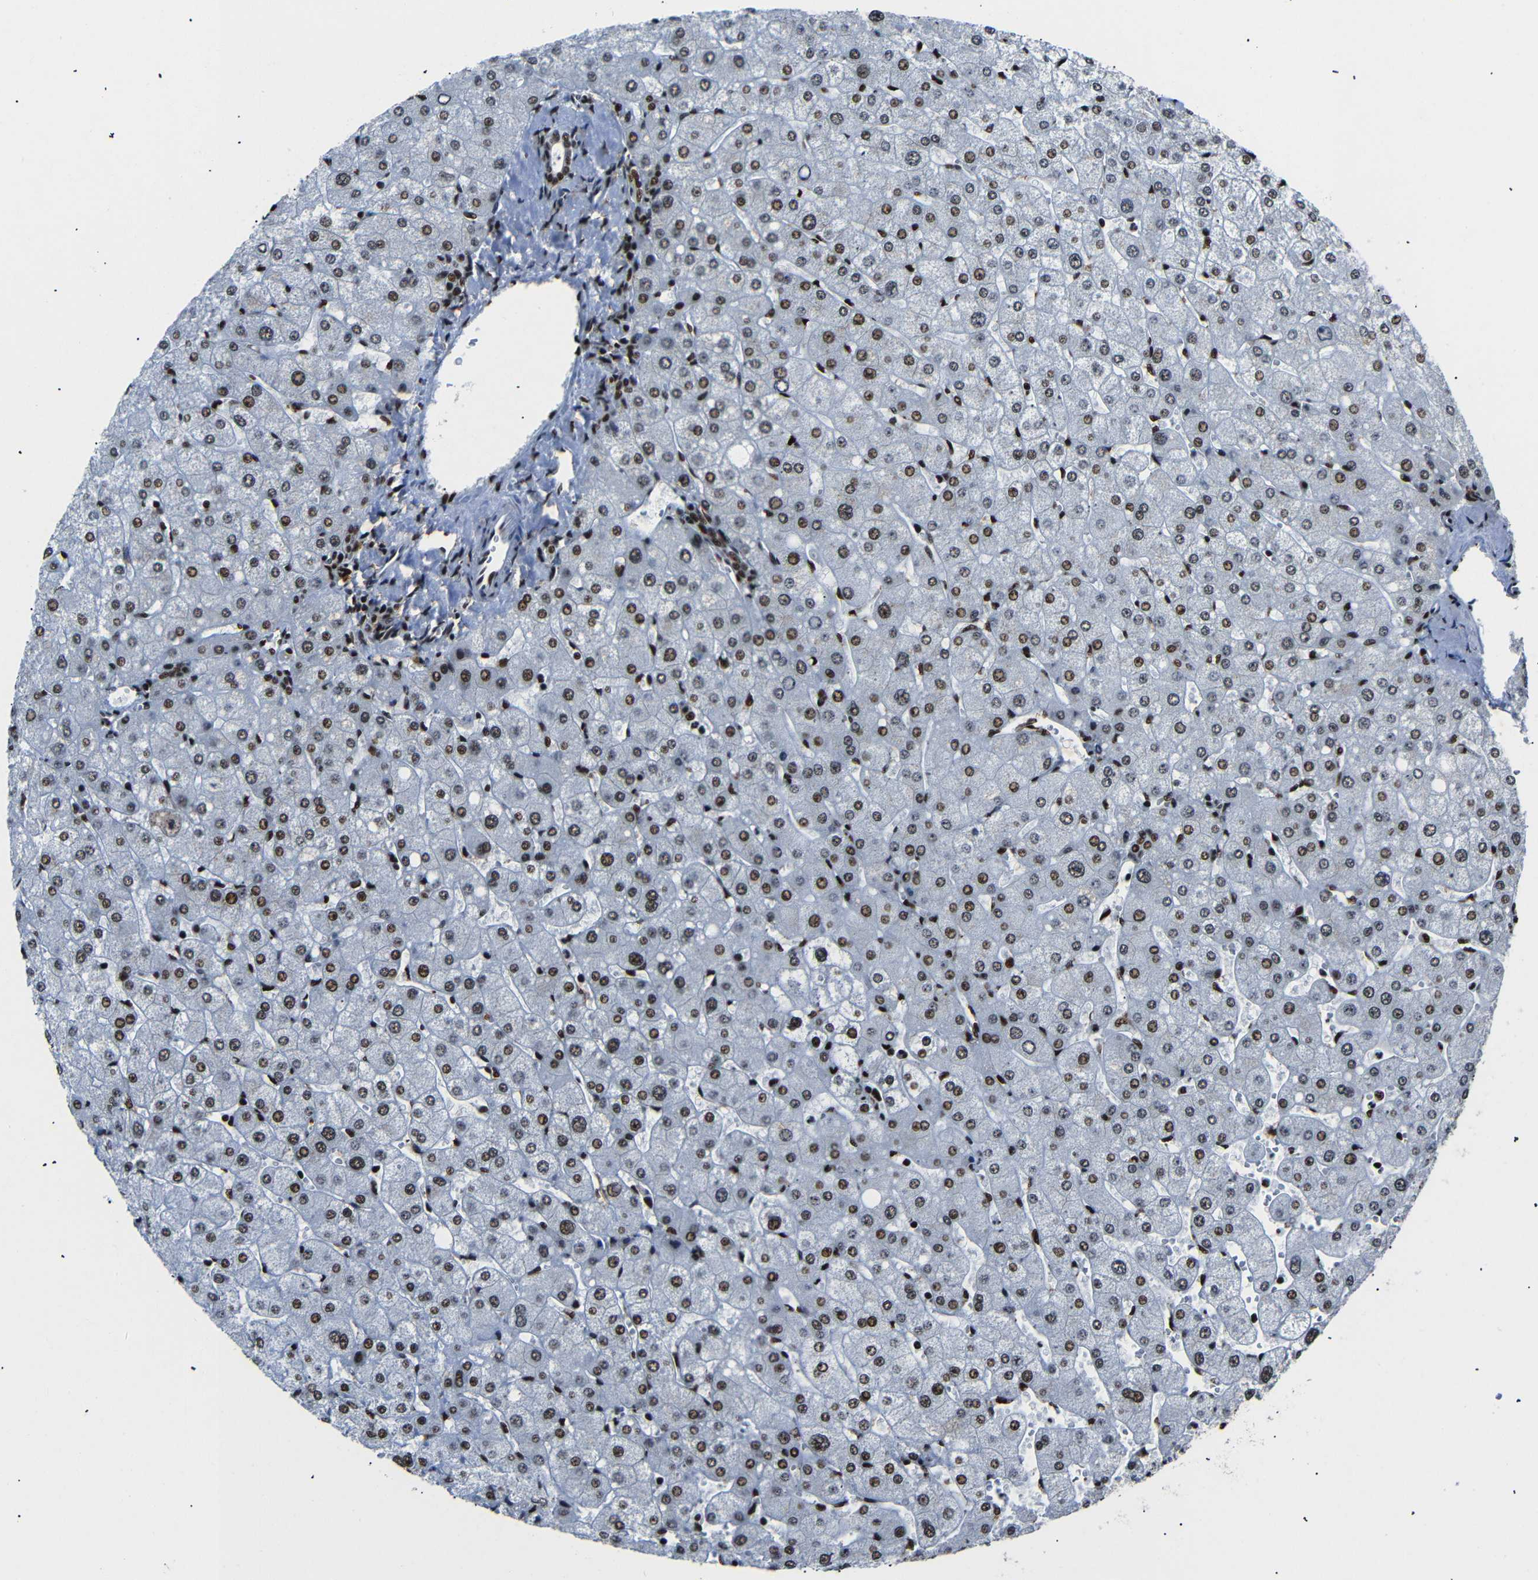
{"staining": {"intensity": "strong", "quantity": ">75%", "location": "nuclear"}, "tissue": "liver", "cell_type": "Cholangiocytes", "image_type": "normal", "snomed": [{"axis": "morphology", "description": "Normal tissue, NOS"}, {"axis": "topography", "description": "Liver"}], "caption": "A brown stain shows strong nuclear staining of a protein in cholangiocytes of unremarkable liver.", "gene": "SRSF1", "patient": {"sex": "male", "age": 55}}